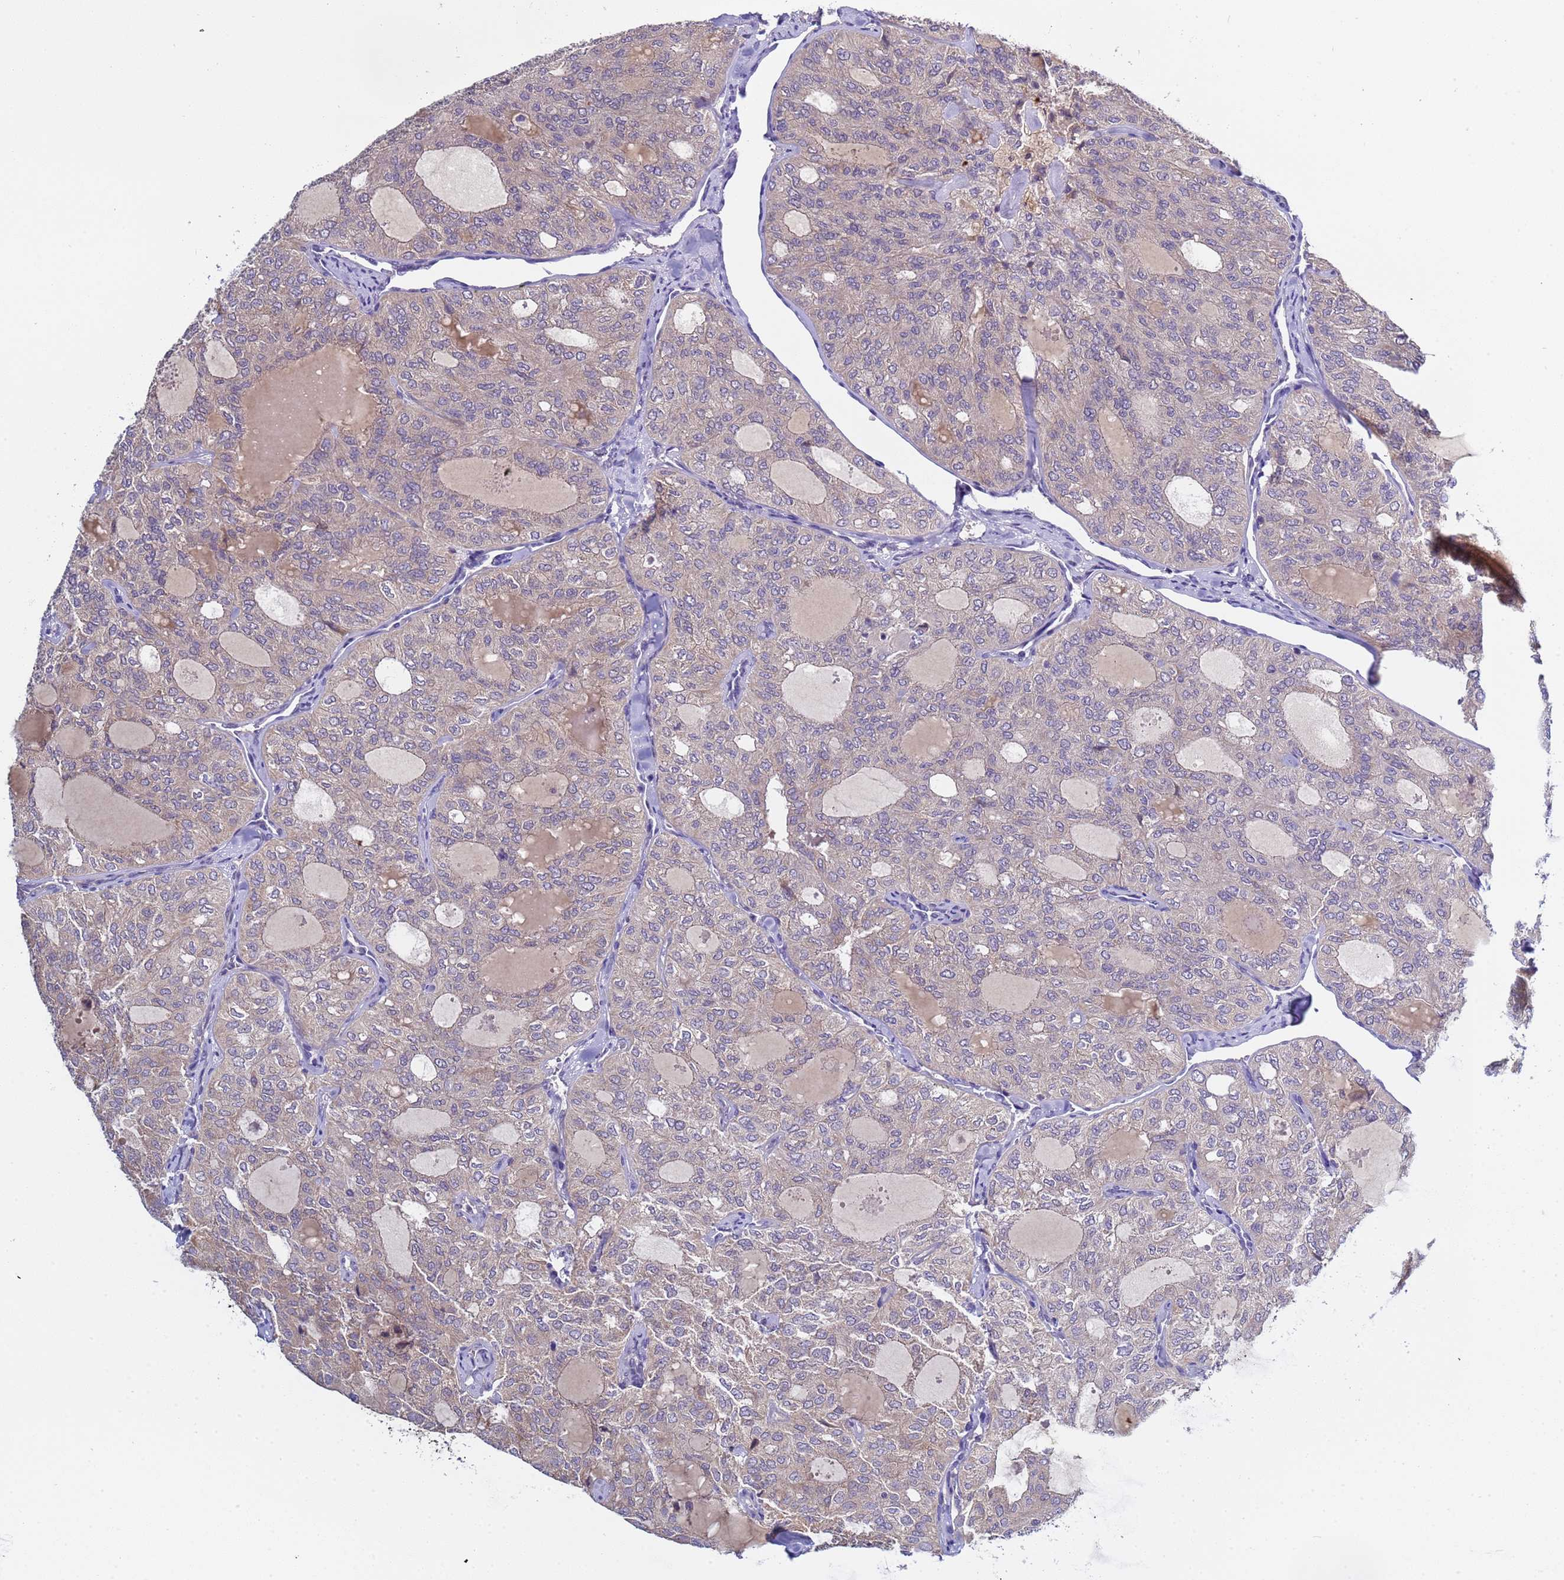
{"staining": {"intensity": "negative", "quantity": "none", "location": "none"}, "tissue": "thyroid cancer", "cell_type": "Tumor cells", "image_type": "cancer", "snomed": [{"axis": "morphology", "description": "Follicular adenoma carcinoma, NOS"}, {"axis": "topography", "description": "Thyroid gland"}], "caption": "This is an immunohistochemistry photomicrograph of thyroid follicular adenoma carcinoma. There is no positivity in tumor cells.", "gene": "ELMOD2", "patient": {"sex": "male", "age": 75}}